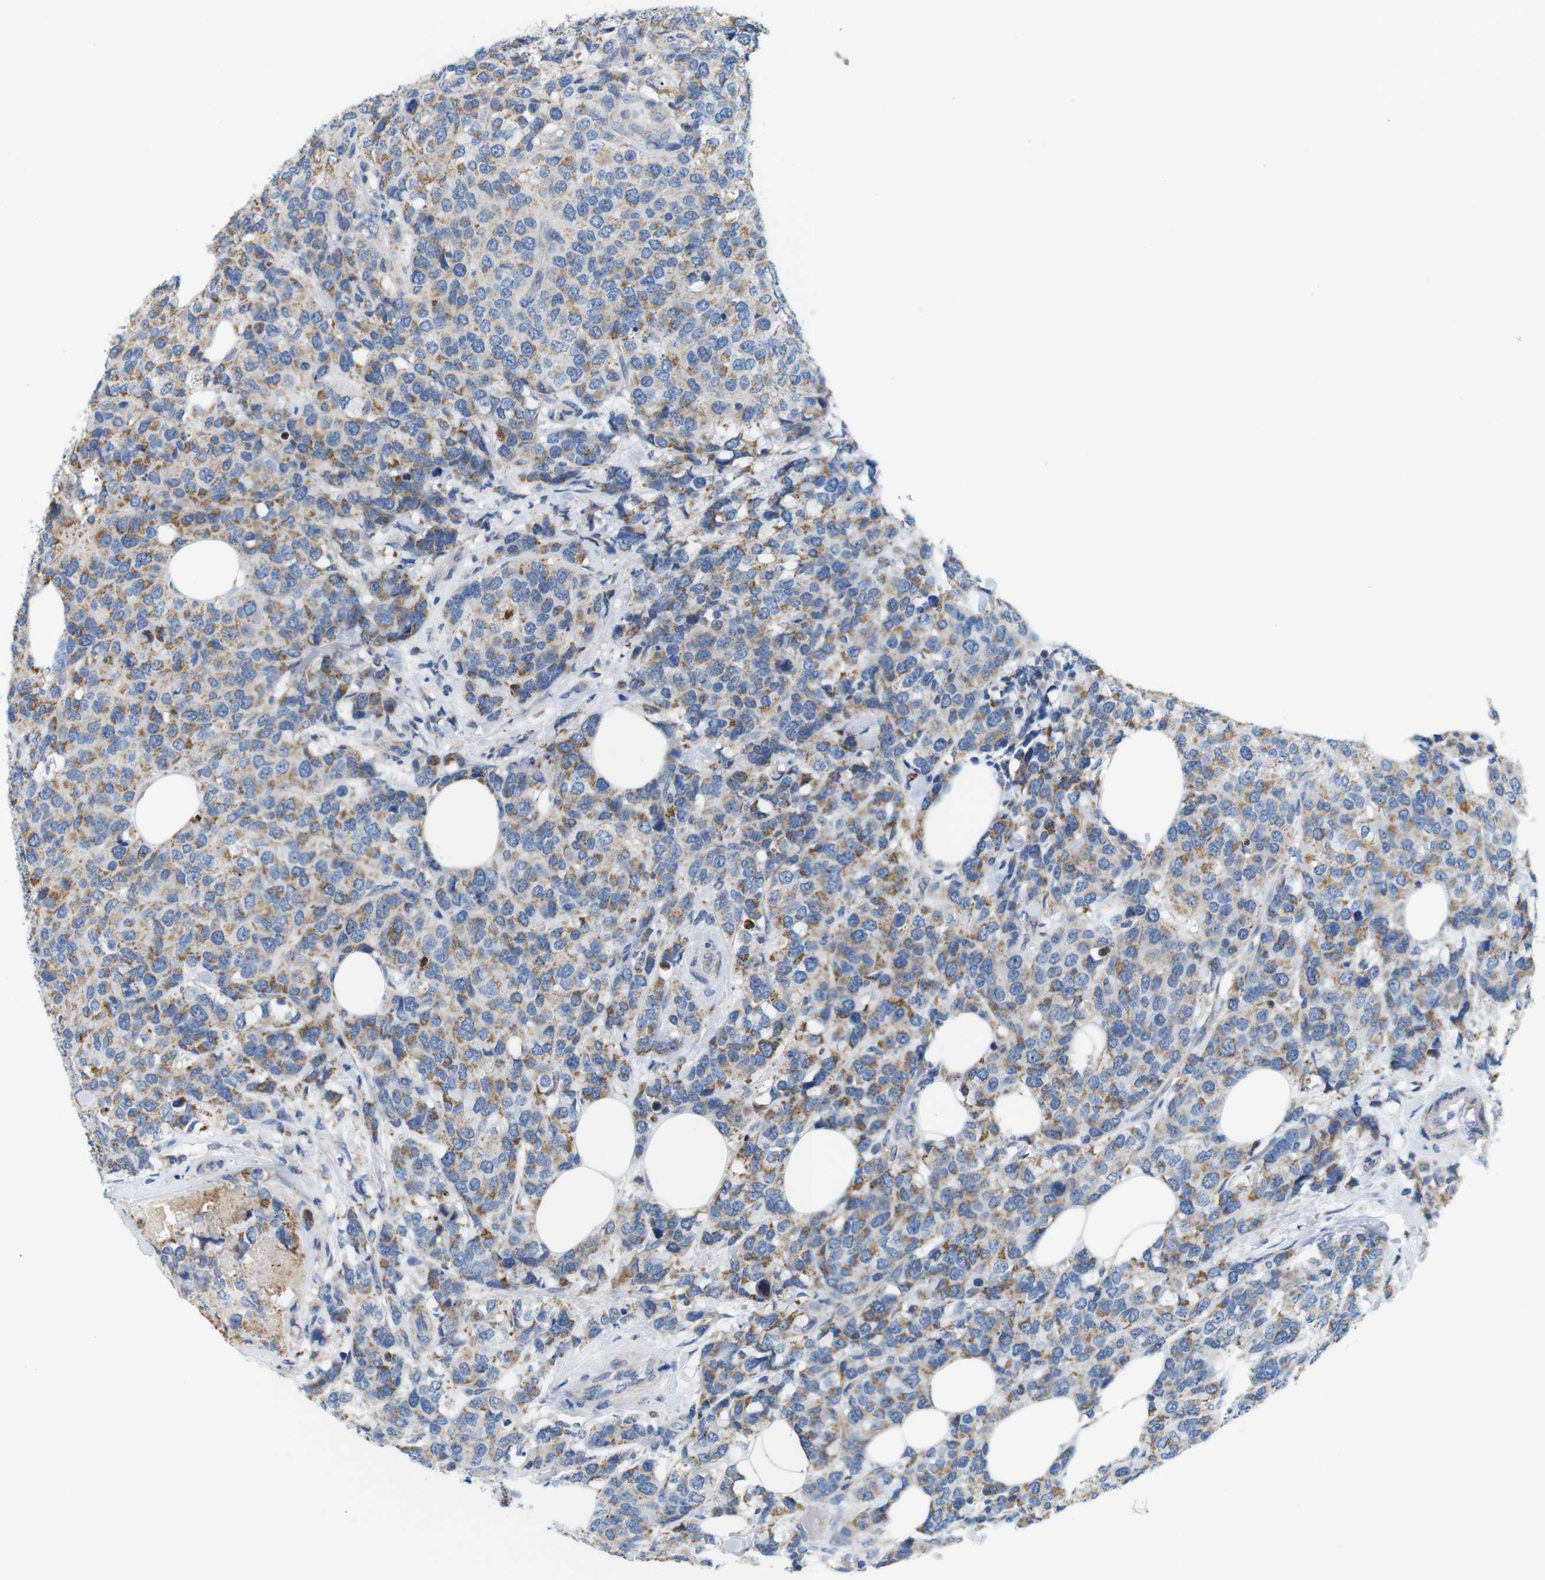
{"staining": {"intensity": "moderate", "quantity": ">75%", "location": "cytoplasmic/membranous"}, "tissue": "breast cancer", "cell_type": "Tumor cells", "image_type": "cancer", "snomed": [{"axis": "morphology", "description": "Lobular carcinoma"}, {"axis": "topography", "description": "Breast"}], "caption": "Brown immunohistochemical staining in human breast lobular carcinoma shows moderate cytoplasmic/membranous expression in about >75% of tumor cells. (DAB IHC, brown staining for protein, blue staining for nuclei).", "gene": "F2RL1", "patient": {"sex": "female", "age": 59}}